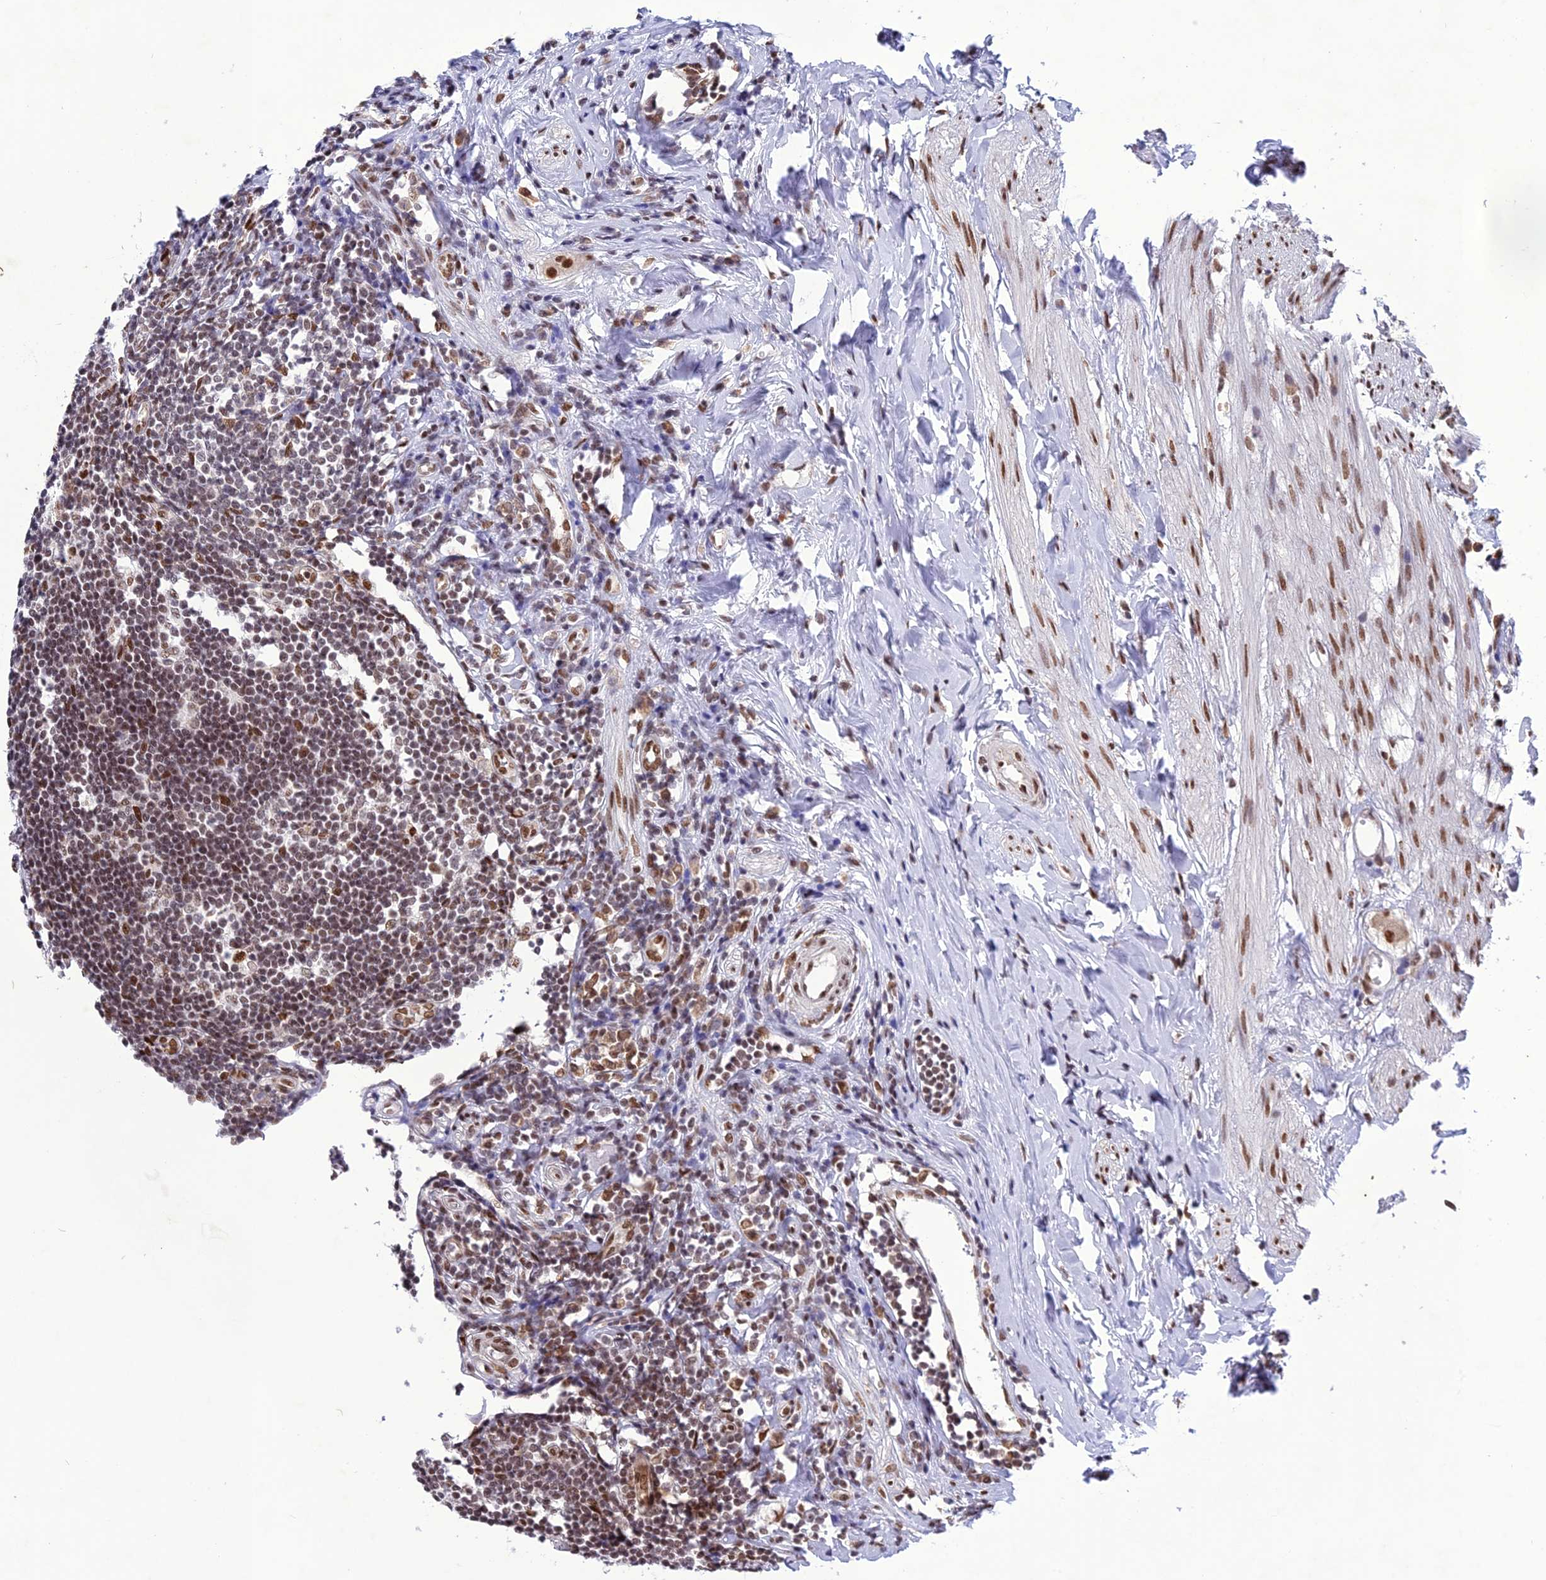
{"staining": {"intensity": "strong", "quantity": ">75%", "location": "nuclear"}, "tissue": "appendix", "cell_type": "Glandular cells", "image_type": "normal", "snomed": [{"axis": "morphology", "description": "Normal tissue, NOS"}, {"axis": "topography", "description": "Appendix"}], "caption": "Protein staining of benign appendix demonstrates strong nuclear staining in approximately >75% of glandular cells. (Stains: DAB in brown, nuclei in blue, Microscopy: brightfield microscopy at high magnification).", "gene": "DDX1", "patient": {"sex": "female", "age": 54}}